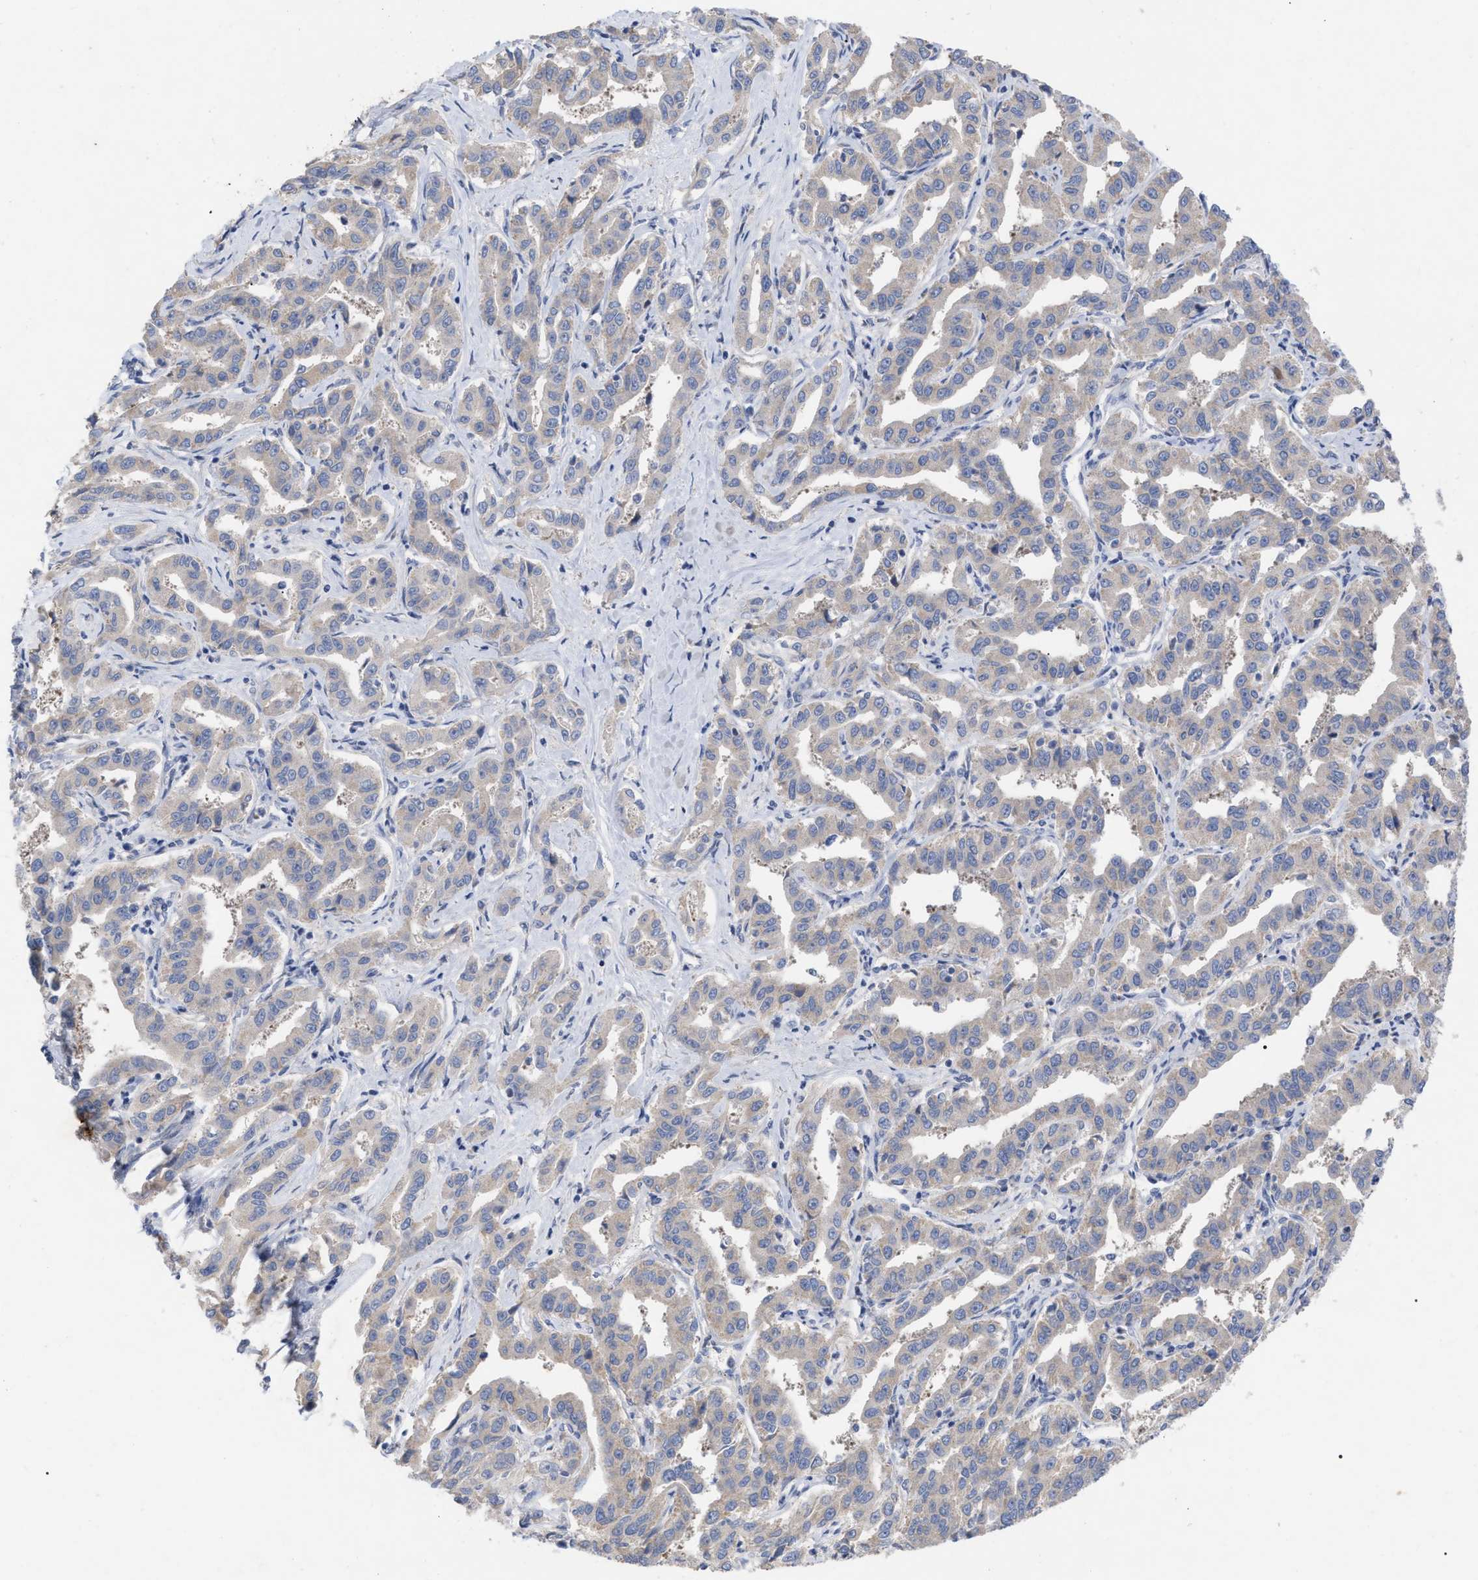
{"staining": {"intensity": "negative", "quantity": "none", "location": "none"}, "tissue": "liver cancer", "cell_type": "Tumor cells", "image_type": "cancer", "snomed": [{"axis": "morphology", "description": "Cholangiocarcinoma"}, {"axis": "topography", "description": "Liver"}], "caption": "Immunohistochemistry micrograph of liver cholangiocarcinoma stained for a protein (brown), which exhibits no expression in tumor cells.", "gene": "VIP", "patient": {"sex": "male", "age": 59}}